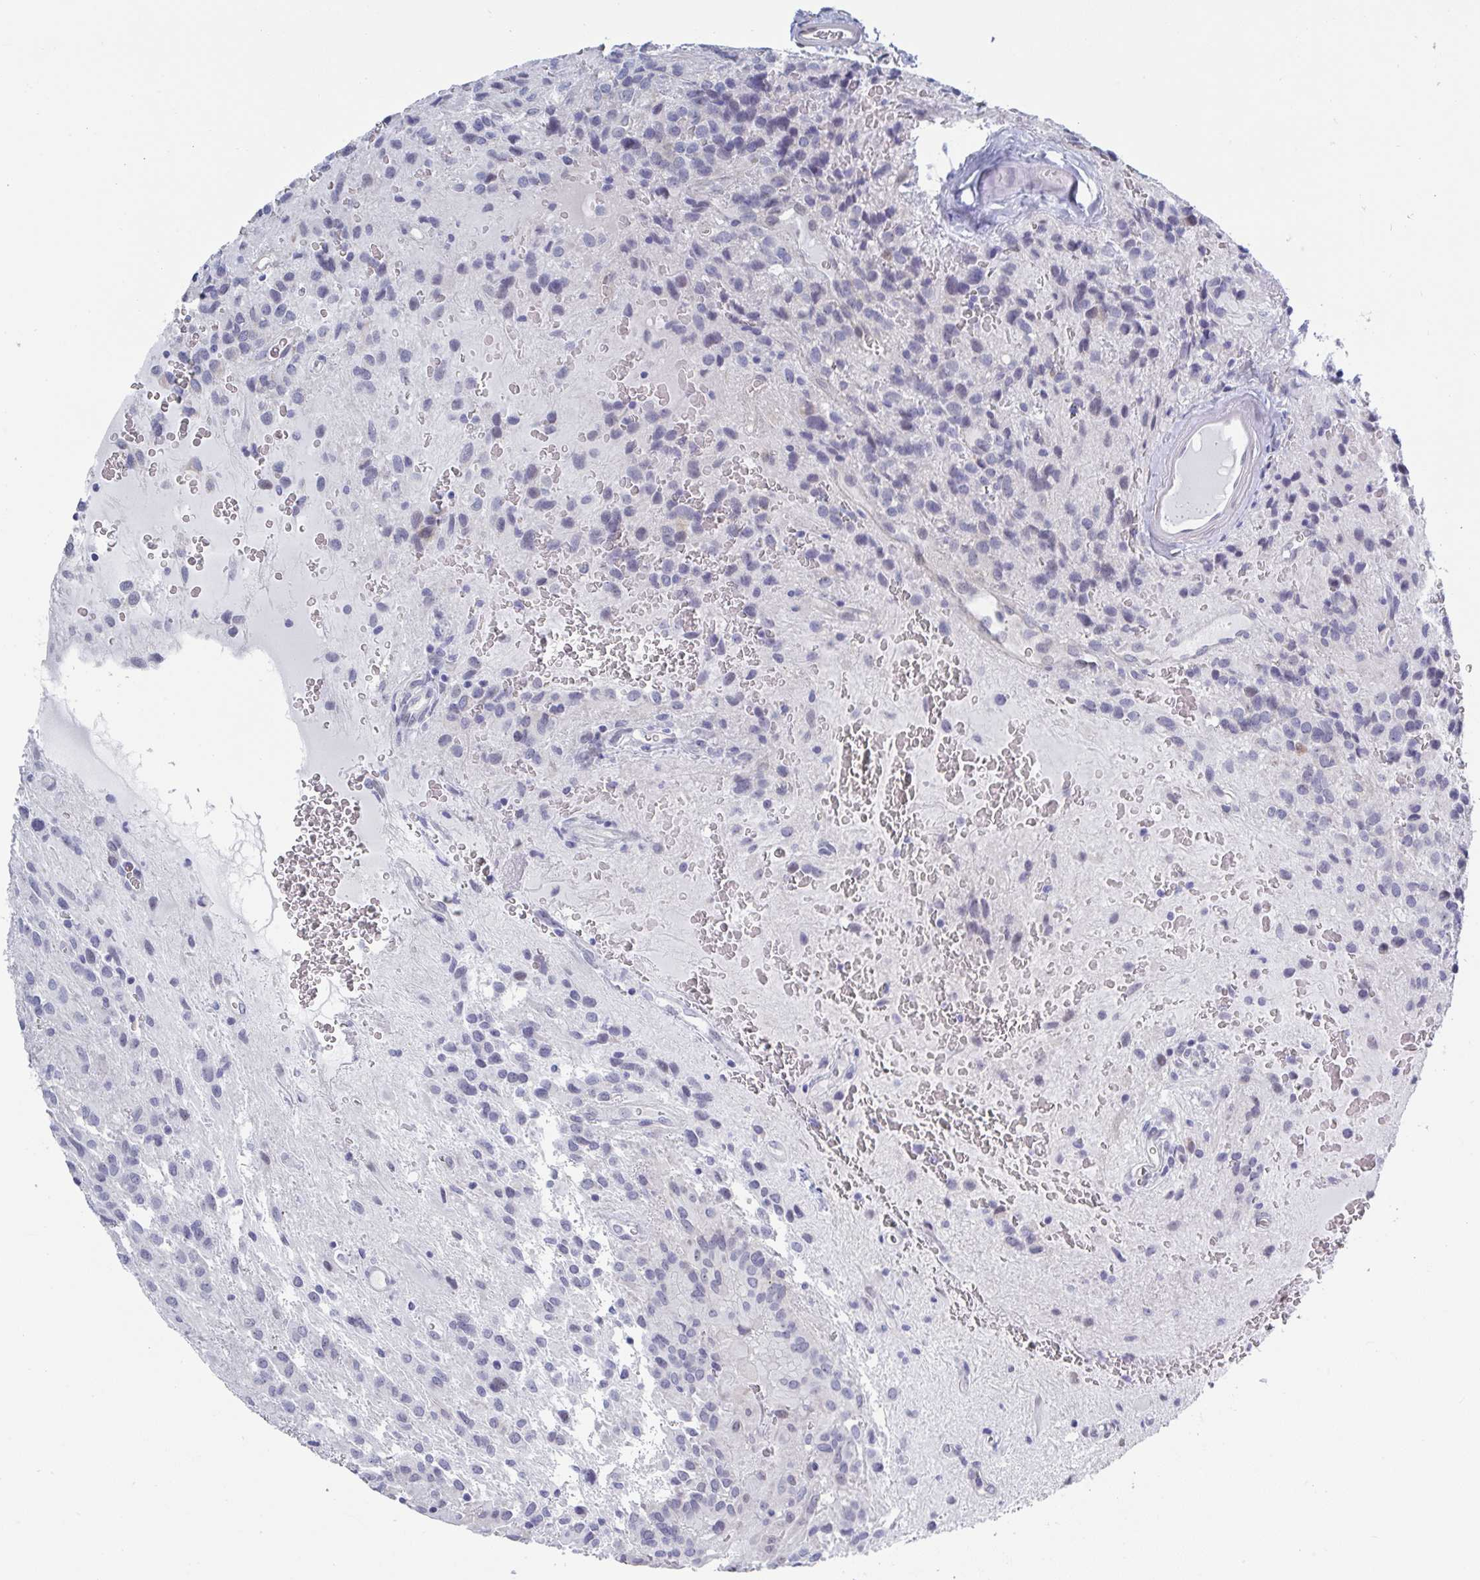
{"staining": {"intensity": "negative", "quantity": "none", "location": "none"}, "tissue": "glioma", "cell_type": "Tumor cells", "image_type": "cancer", "snomed": [{"axis": "morphology", "description": "Glioma, malignant, Low grade"}, {"axis": "topography", "description": "Brain"}], "caption": "This is a photomicrograph of IHC staining of glioma, which shows no staining in tumor cells. The staining was performed using DAB (3,3'-diaminobenzidine) to visualize the protein expression in brown, while the nuclei were stained in blue with hematoxylin (Magnification: 20x).", "gene": "MFSD4A", "patient": {"sex": "male", "age": 56}}